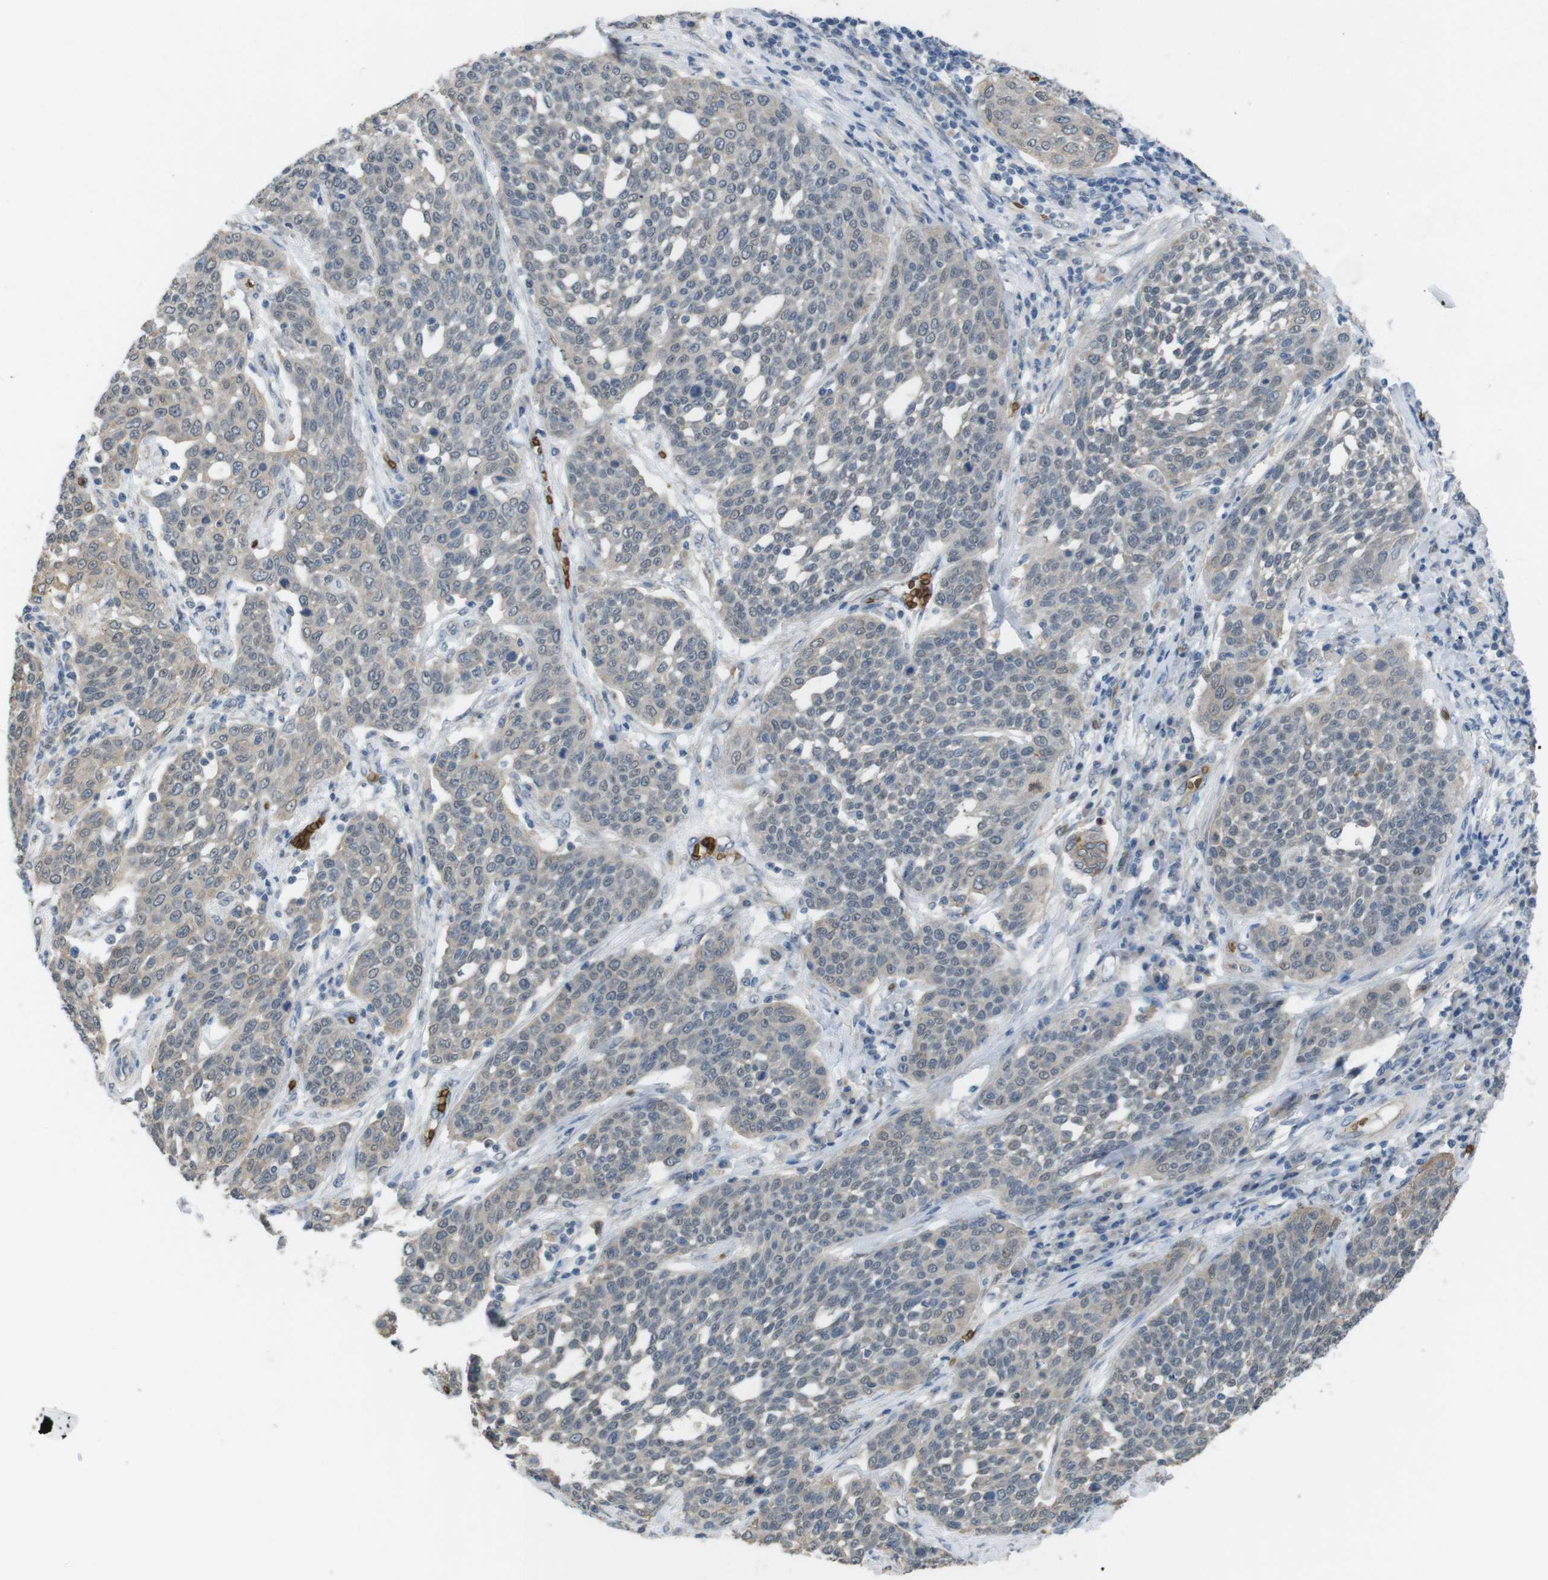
{"staining": {"intensity": "weak", "quantity": "25%-75%", "location": "cytoplasmic/membranous"}, "tissue": "cervical cancer", "cell_type": "Tumor cells", "image_type": "cancer", "snomed": [{"axis": "morphology", "description": "Squamous cell carcinoma, NOS"}, {"axis": "topography", "description": "Cervix"}], "caption": "Cervical squamous cell carcinoma stained with a protein marker reveals weak staining in tumor cells.", "gene": "GYPA", "patient": {"sex": "female", "age": 34}}